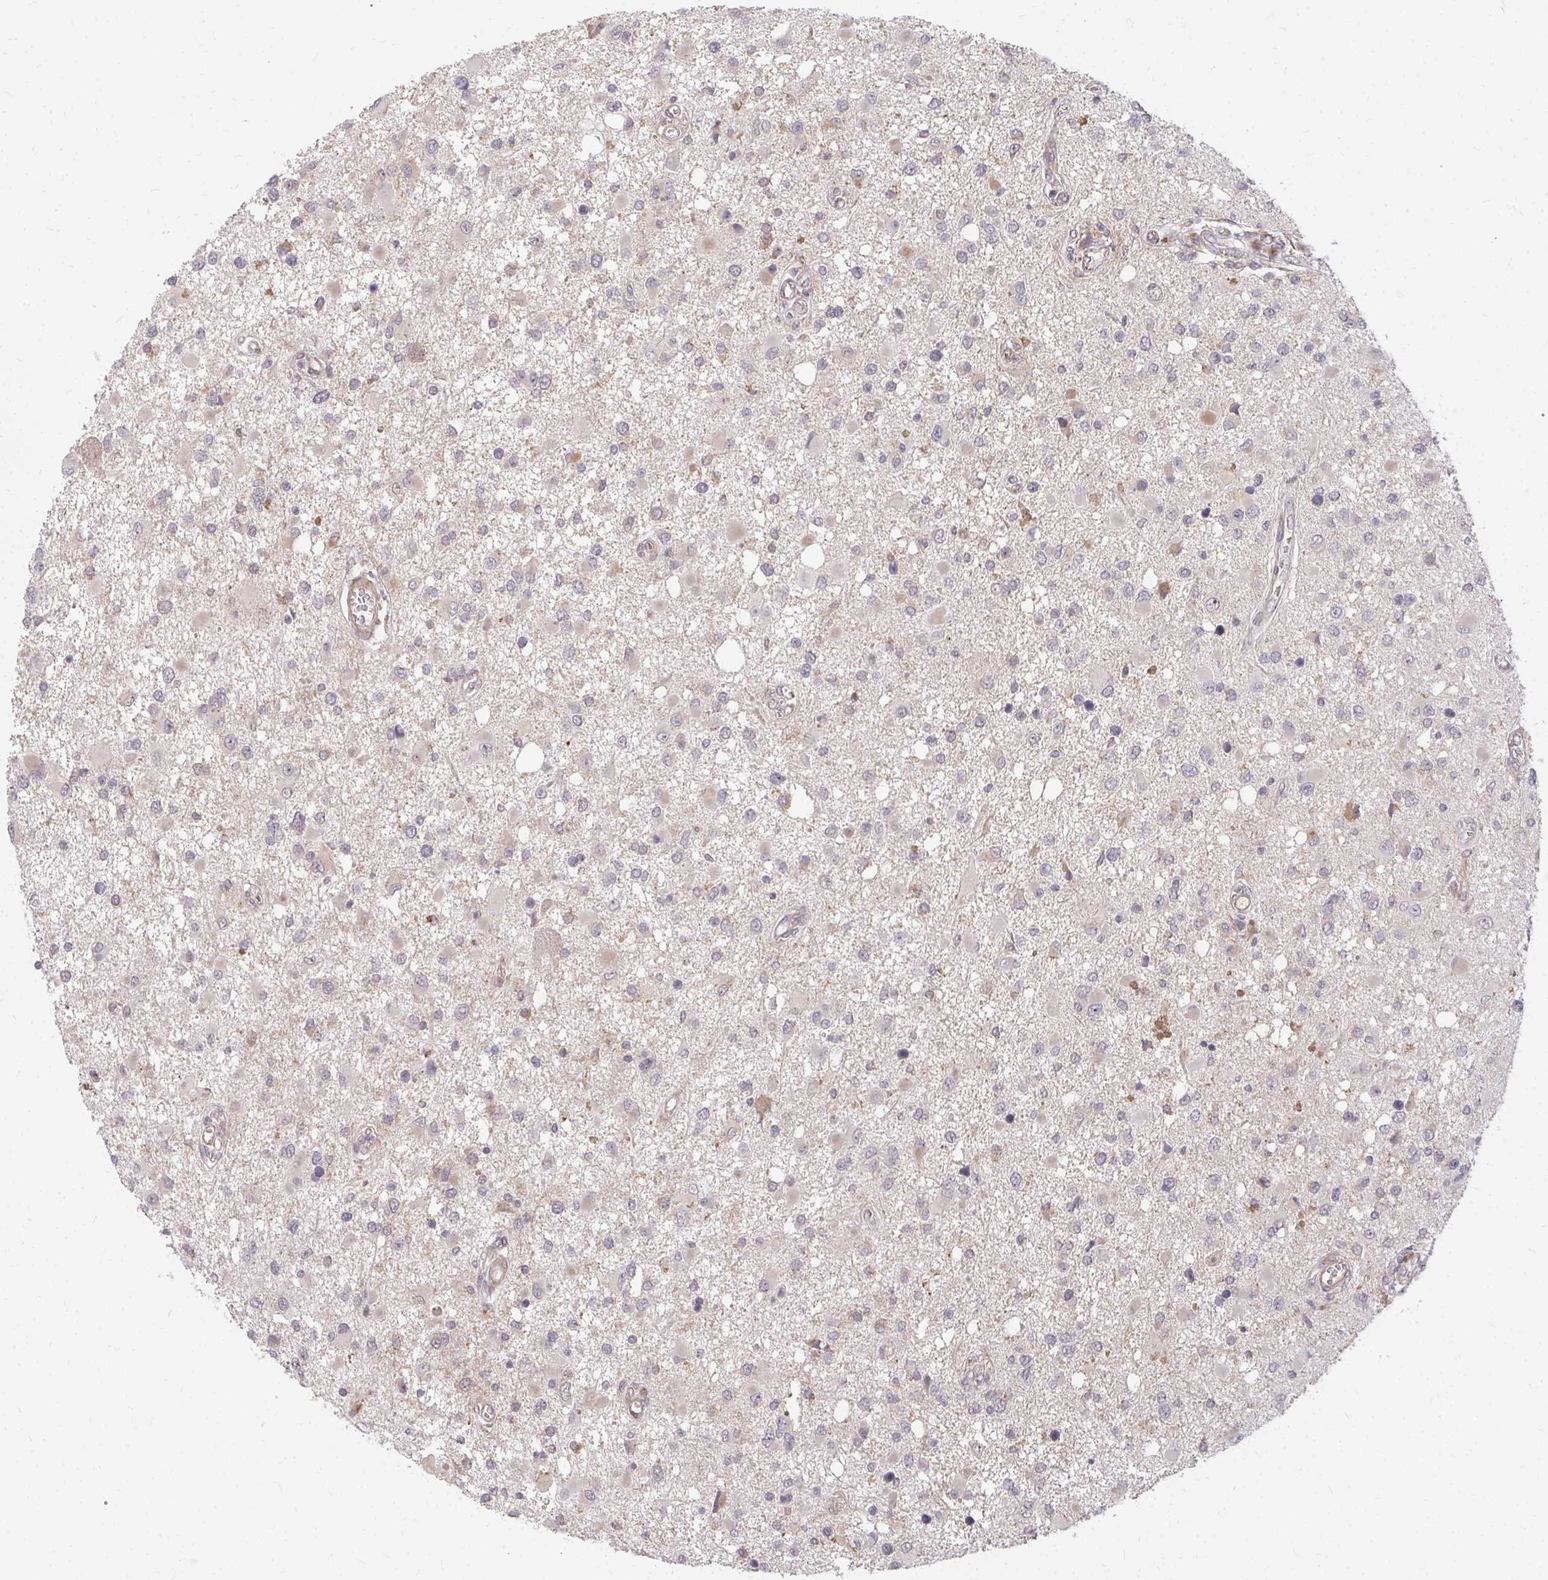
{"staining": {"intensity": "negative", "quantity": "none", "location": "none"}, "tissue": "glioma", "cell_type": "Tumor cells", "image_type": "cancer", "snomed": [{"axis": "morphology", "description": "Glioma, malignant, High grade"}, {"axis": "topography", "description": "Brain"}], "caption": "Glioma was stained to show a protein in brown. There is no significant expression in tumor cells. (DAB immunohistochemistry (IHC), high magnification).", "gene": "ZNF285", "patient": {"sex": "male", "age": 53}}